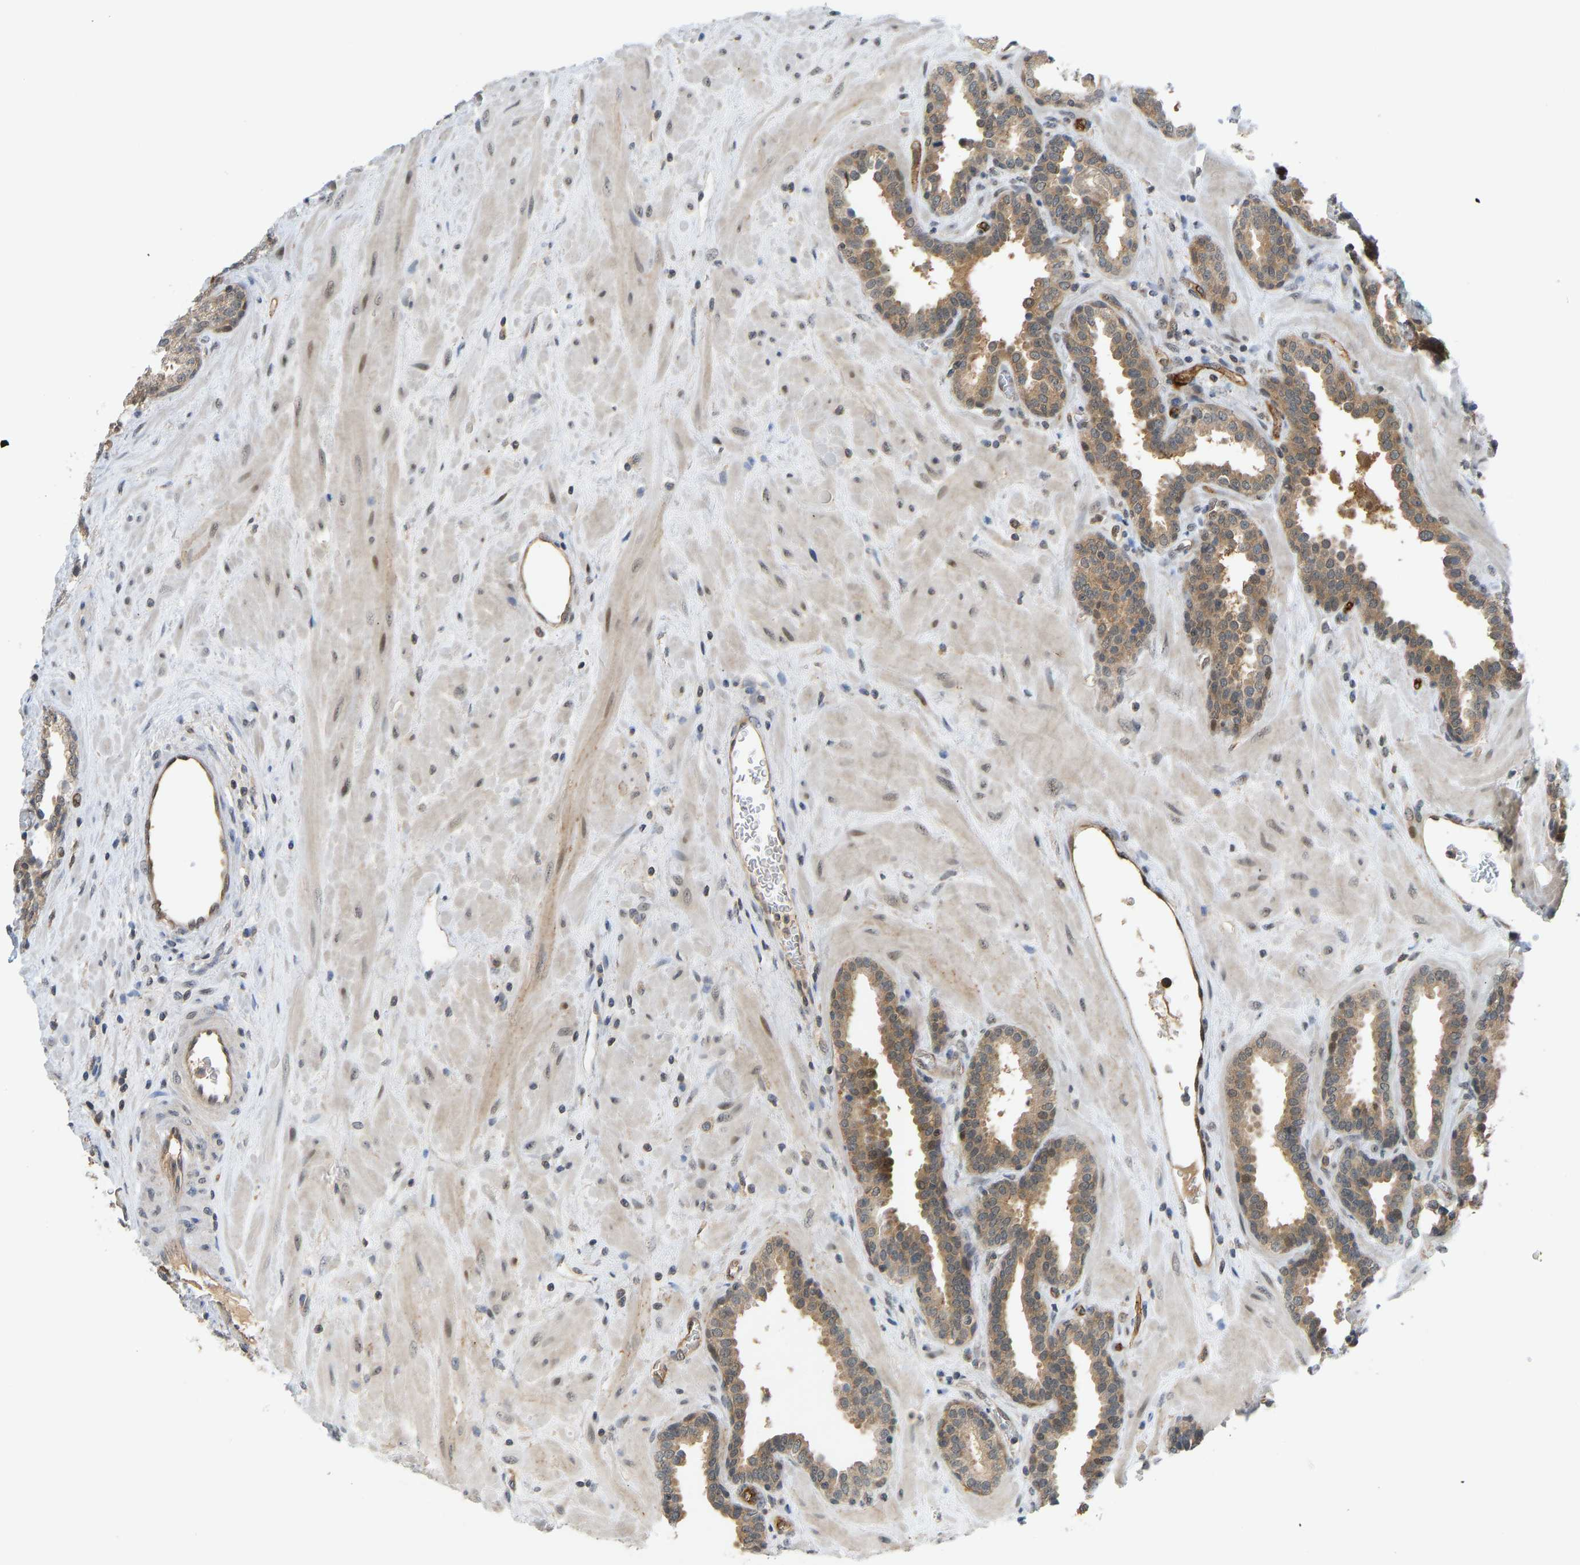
{"staining": {"intensity": "moderate", "quantity": "25%-75%", "location": "cytoplasmic/membranous"}, "tissue": "prostate", "cell_type": "Glandular cells", "image_type": "normal", "snomed": [{"axis": "morphology", "description": "Normal tissue, NOS"}, {"axis": "topography", "description": "Prostate"}], "caption": "Brown immunohistochemical staining in unremarkable human prostate shows moderate cytoplasmic/membranous positivity in about 25%-75% of glandular cells.", "gene": "CCT8", "patient": {"sex": "male", "age": 51}}